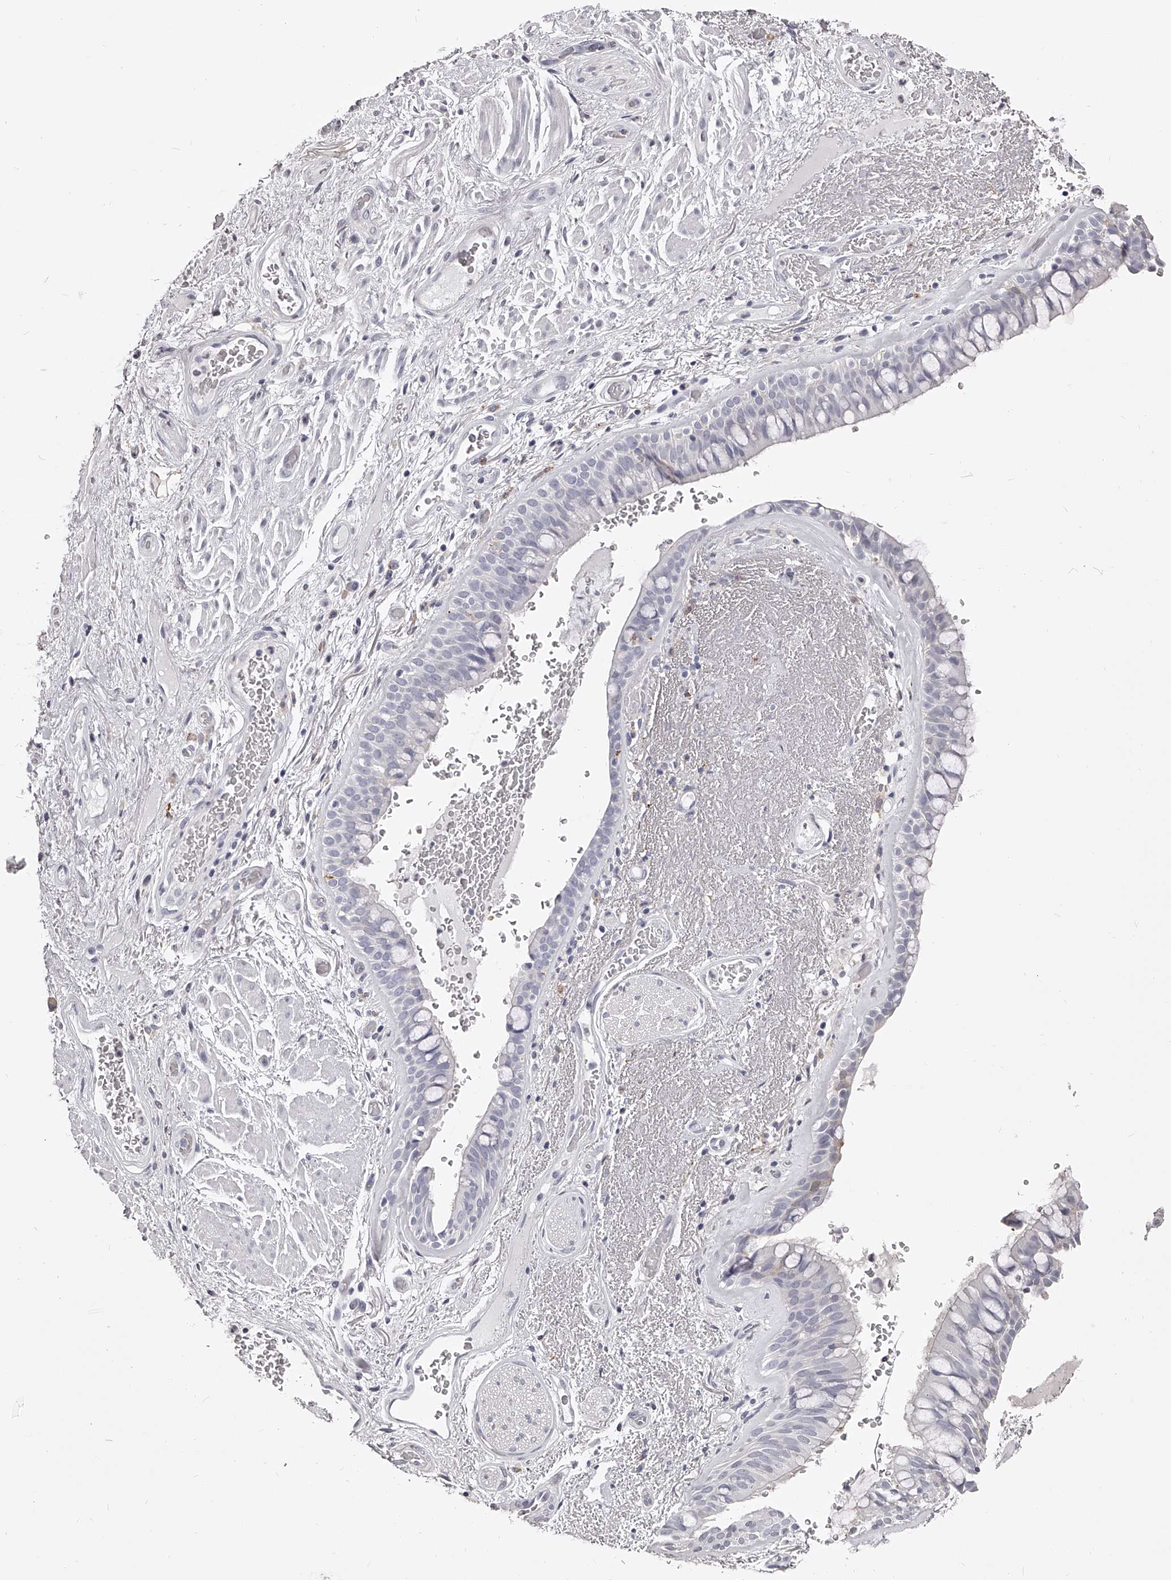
{"staining": {"intensity": "negative", "quantity": "none", "location": "none"}, "tissue": "bronchus", "cell_type": "Respiratory epithelial cells", "image_type": "normal", "snomed": [{"axis": "morphology", "description": "Normal tissue, NOS"}, {"axis": "morphology", "description": "Squamous cell carcinoma, NOS"}, {"axis": "topography", "description": "Lymph node"}, {"axis": "topography", "description": "Bronchus"}, {"axis": "topography", "description": "Lung"}], "caption": "A histopathology image of bronchus stained for a protein demonstrates no brown staining in respiratory epithelial cells. (DAB immunohistochemistry (IHC), high magnification).", "gene": "PACSIN1", "patient": {"sex": "male", "age": 66}}